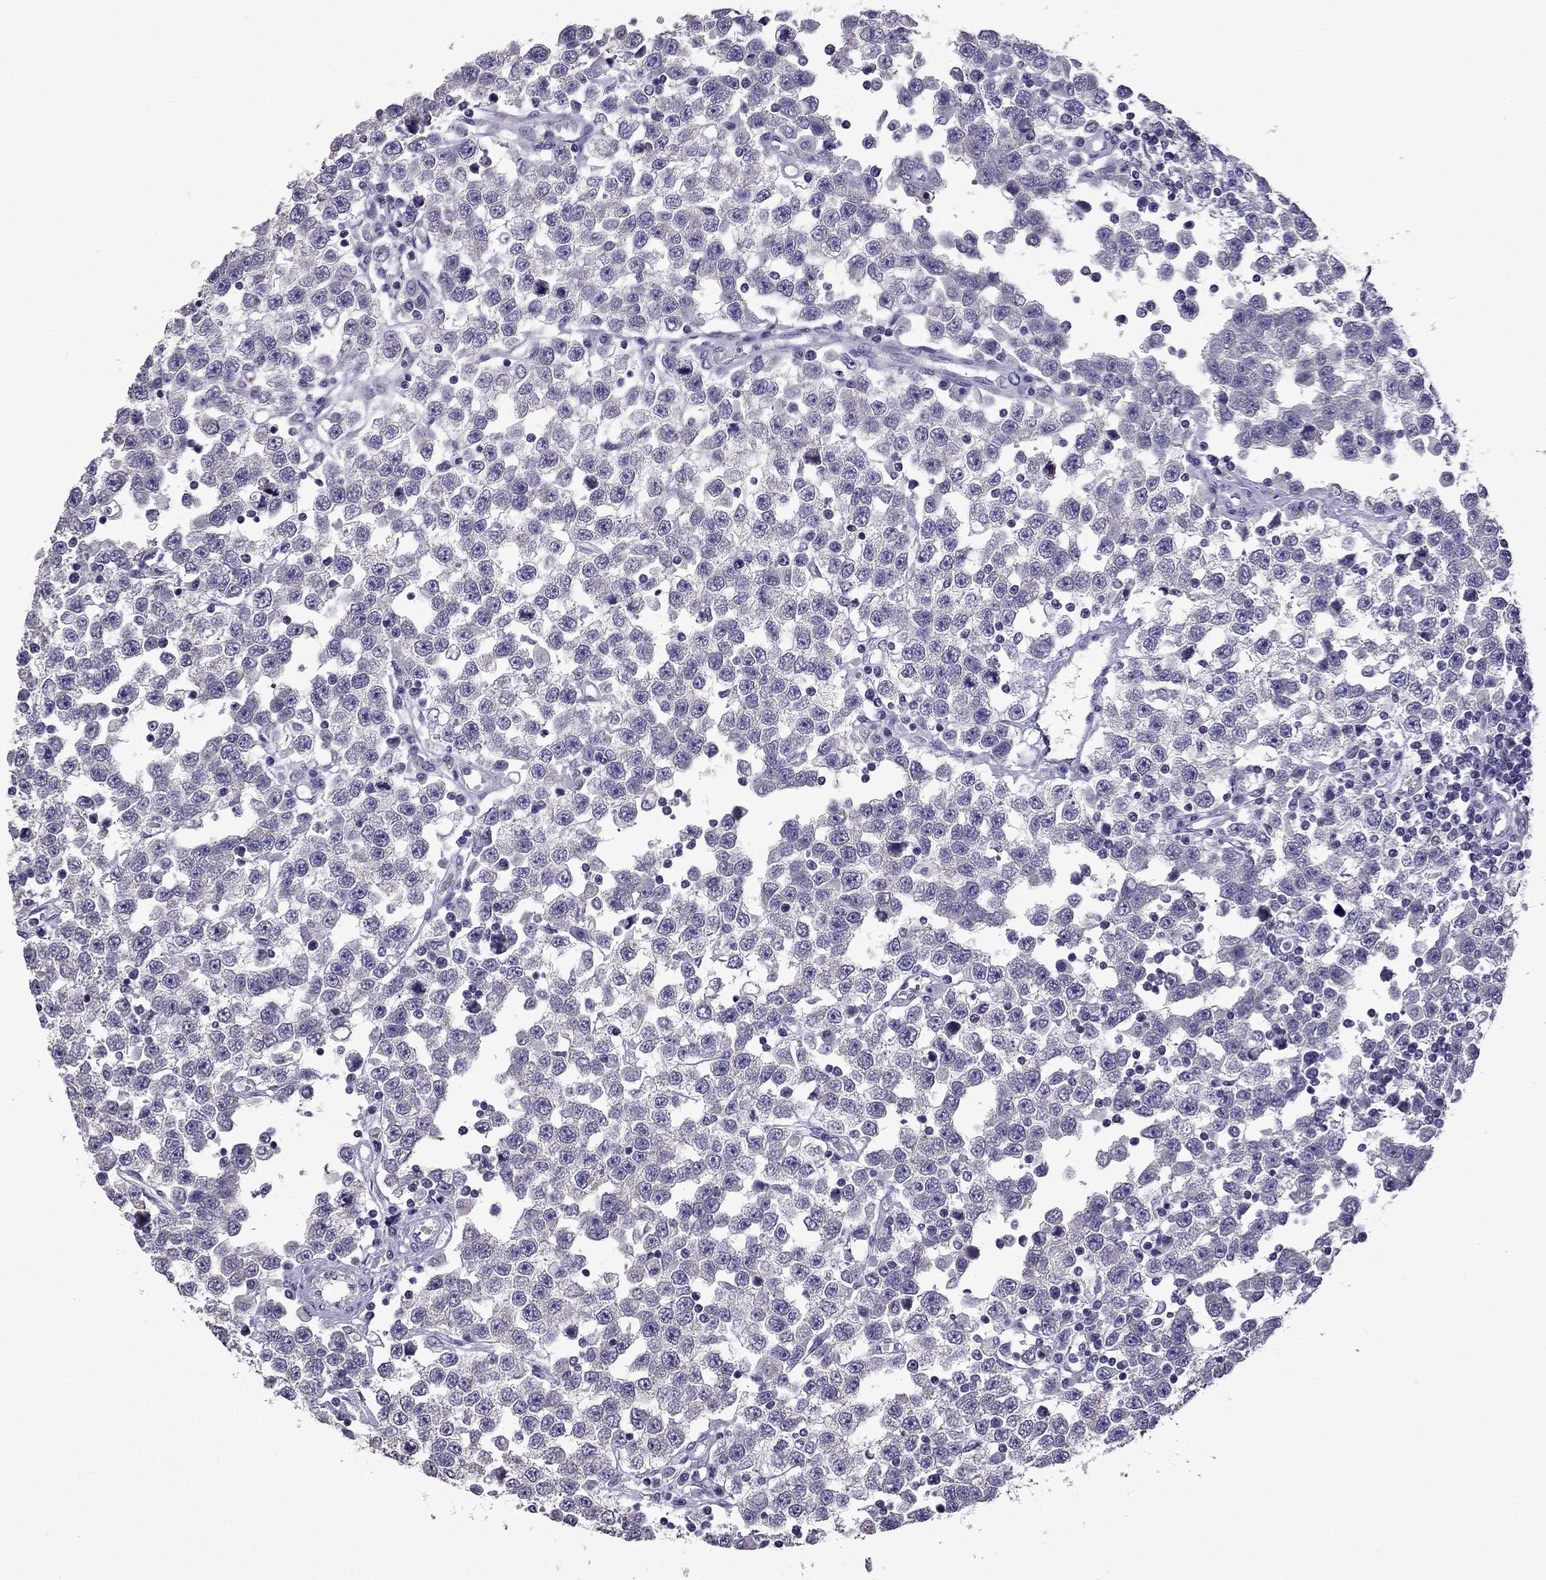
{"staining": {"intensity": "negative", "quantity": "none", "location": "none"}, "tissue": "testis cancer", "cell_type": "Tumor cells", "image_type": "cancer", "snomed": [{"axis": "morphology", "description": "Seminoma, NOS"}, {"axis": "topography", "description": "Testis"}], "caption": "Immunohistochemical staining of testis seminoma shows no significant staining in tumor cells.", "gene": "TTN", "patient": {"sex": "male", "age": 34}}